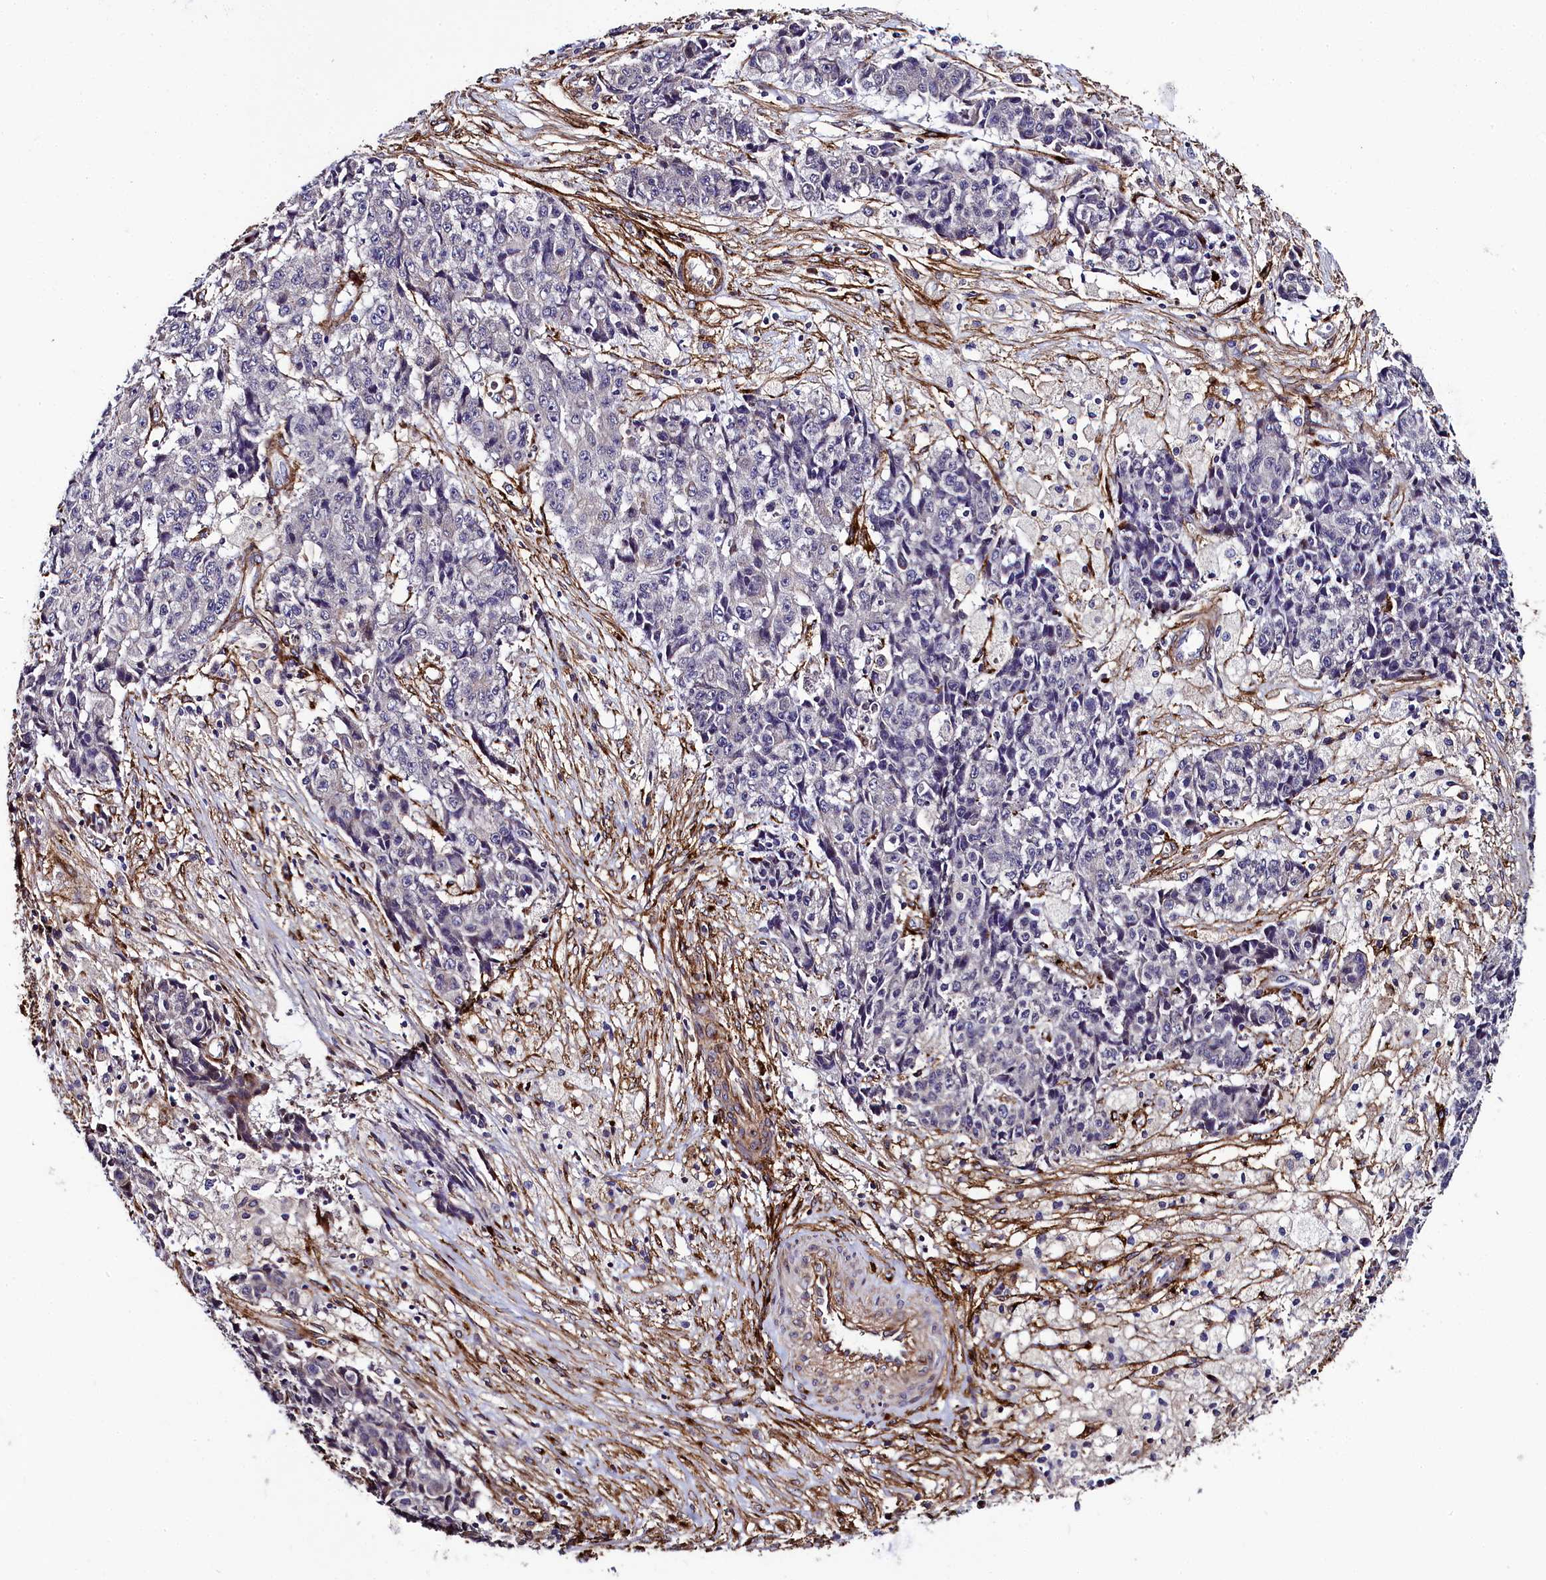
{"staining": {"intensity": "negative", "quantity": "none", "location": "none"}, "tissue": "ovarian cancer", "cell_type": "Tumor cells", "image_type": "cancer", "snomed": [{"axis": "morphology", "description": "Carcinoma, endometroid"}, {"axis": "topography", "description": "Ovary"}], "caption": "DAB (3,3'-diaminobenzidine) immunohistochemical staining of human endometroid carcinoma (ovarian) demonstrates no significant positivity in tumor cells.", "gene": "MRC2", "patient": {"sex": "female", "age": 42}}